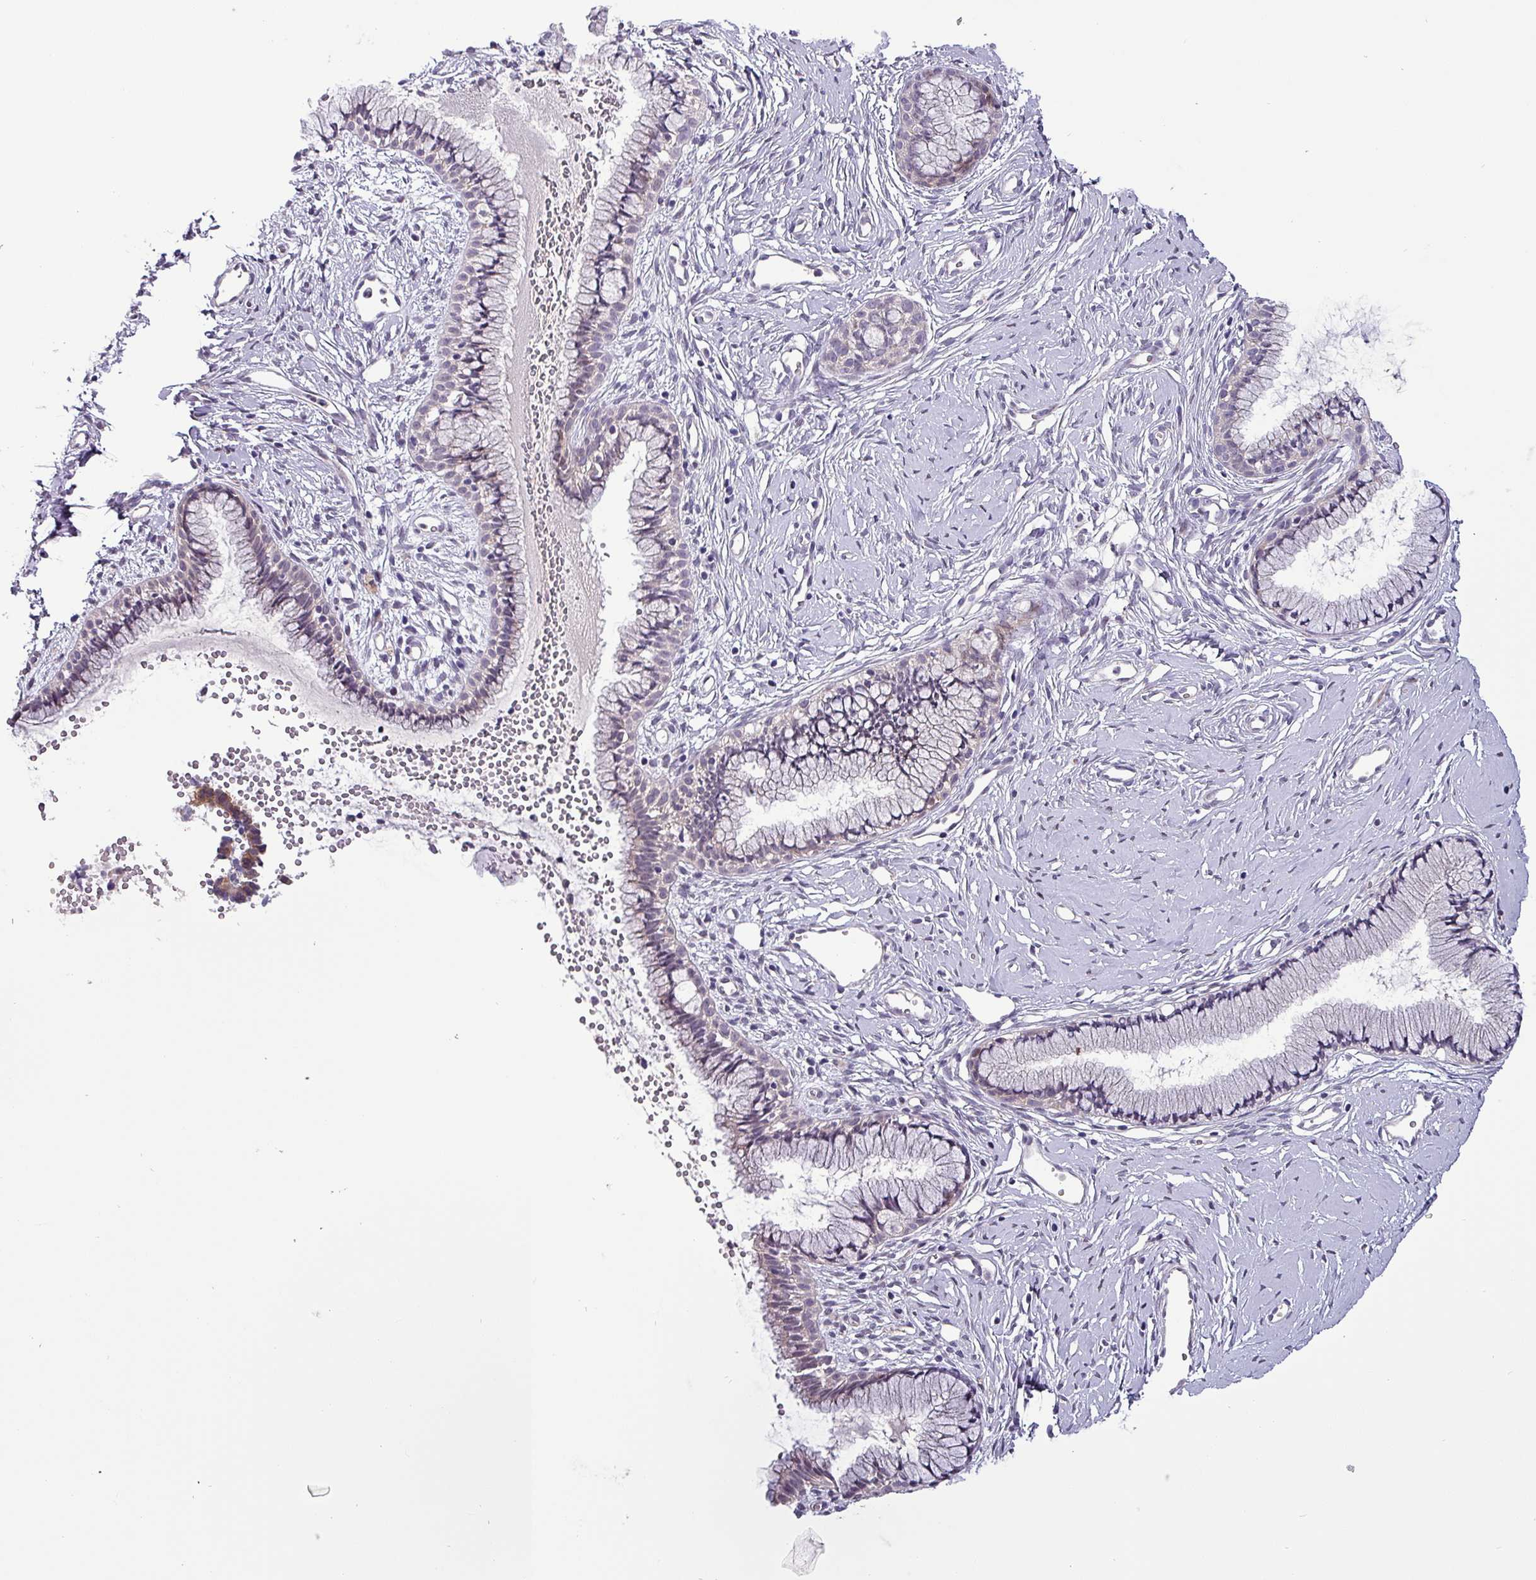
{"staining": {"intensity": "negative", "quantity": "none", "location": "none"}, "tissue": "cervix", "cell_type": "Glandular cells", "image_type": "normal", "snomed": [{"axis": "morphology", "description": "Normal tissue, NOS"}, {"axis": "topography", "description": "Cervix"}], "caption": "Immunohistochemical staining of normal human cervix demonstrates no significant staining in glandular cells.", "gene": "GRAPL", "patient": {"sex": "female", "age": 40}}